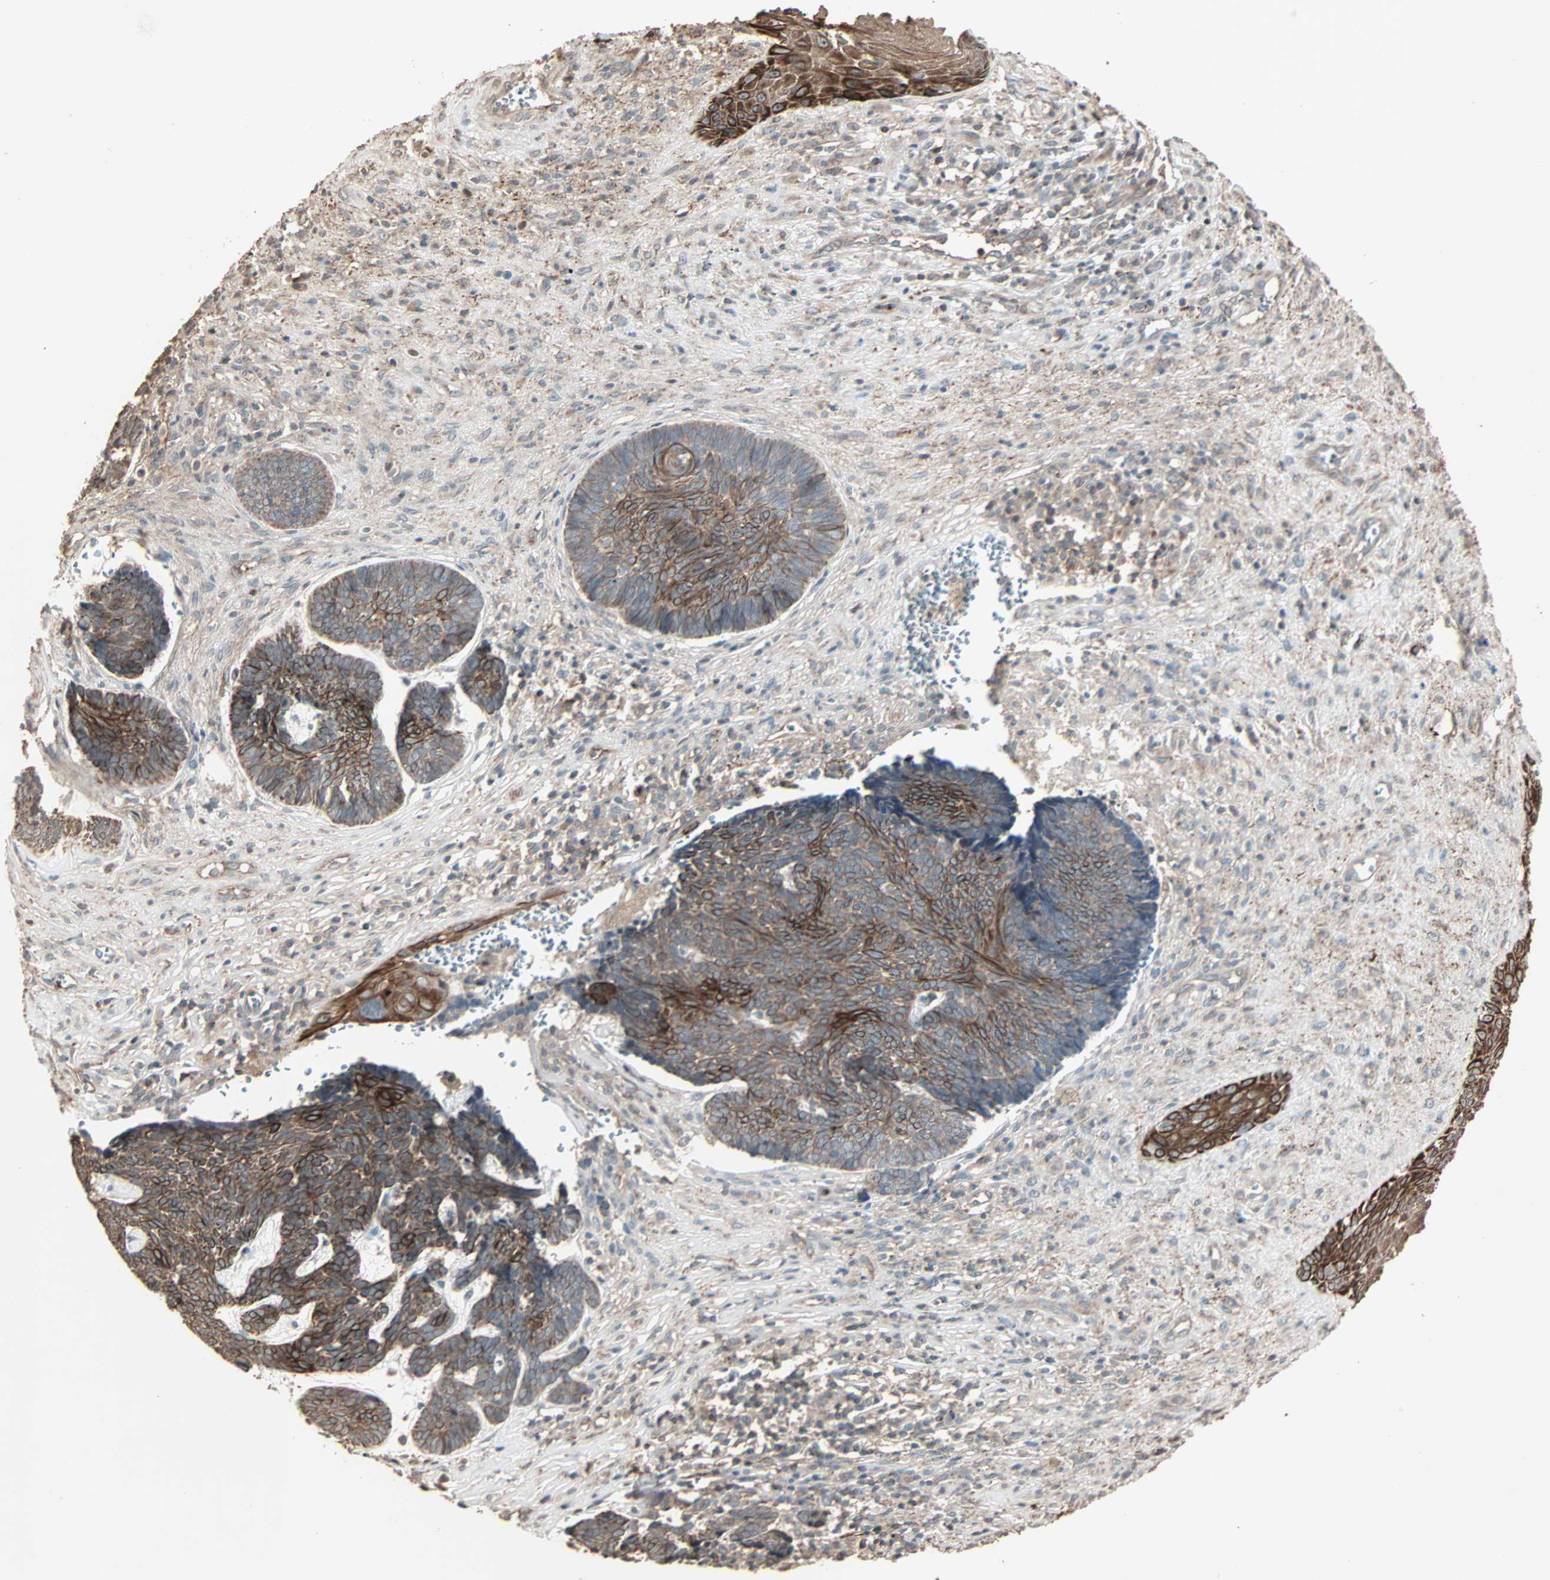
{"staining": {"intensity": "strong", "quantity": "25%-75%", "location": "cytoplasmic/membranous"}, "tissue": "skin cancer", "cell_type": "Tumor cells", "image_type": "cancer", "snomed": [{"axis": "morphology", "description": "Basal cell carcinoma"}, {"axis": "topography", "description": "Skin"}], "caption": "Approximately 25%-75% of tumor cells in basal cell carcinoma (skin) reveal strong cytoplasmic/membranous protein staining as visualized by brown immunohistochemical staining.", "gene": "CALCRL", "patient": {"sex": "male", "age": 84}}